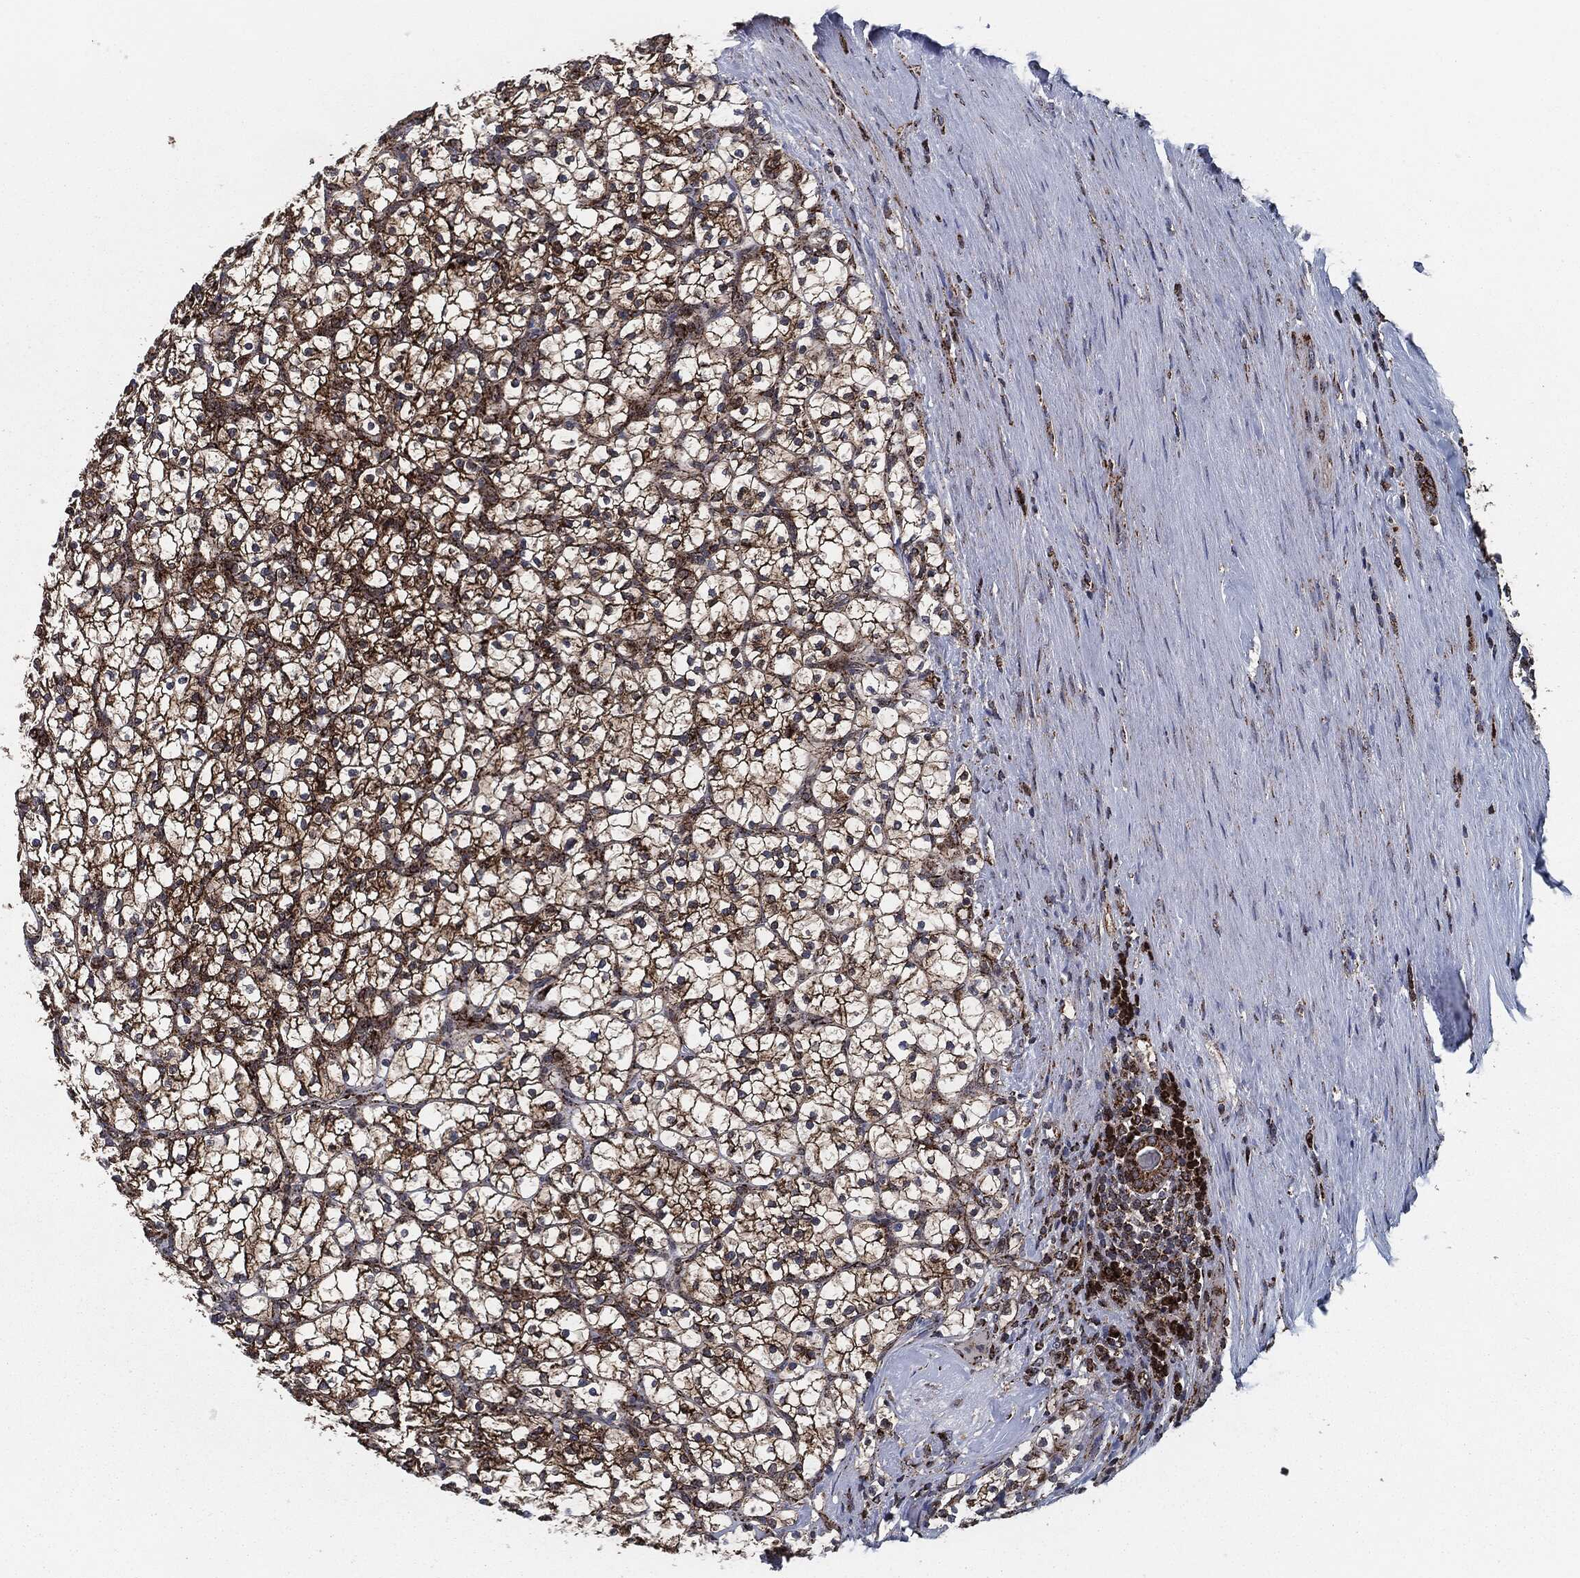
{"staining": {"intensity": "strong", "quantity": "<25%", "location": "cytoplasmic/membranous"}, "tissue": "renal cancer", "cell_type": "Tumor cells", "image_type": "cancer", "snomed": [{"axis": "morphology", "description": "Adenocarcinoma, NOS"}, {"axis": "topography", "description": "Kidney"}], "caption": "Immunohistochemical staining of human renal cancer exhibits medium levels of strong cytoplasmic/membranous expression in about <25% of tumor cells. The staining is performed using DAB brown chromogen to label protein expression. The nuclei are counter-stained blue using hematoxylin.", "gene": "FH", "patient": {"sex": "female", "age": 89}}